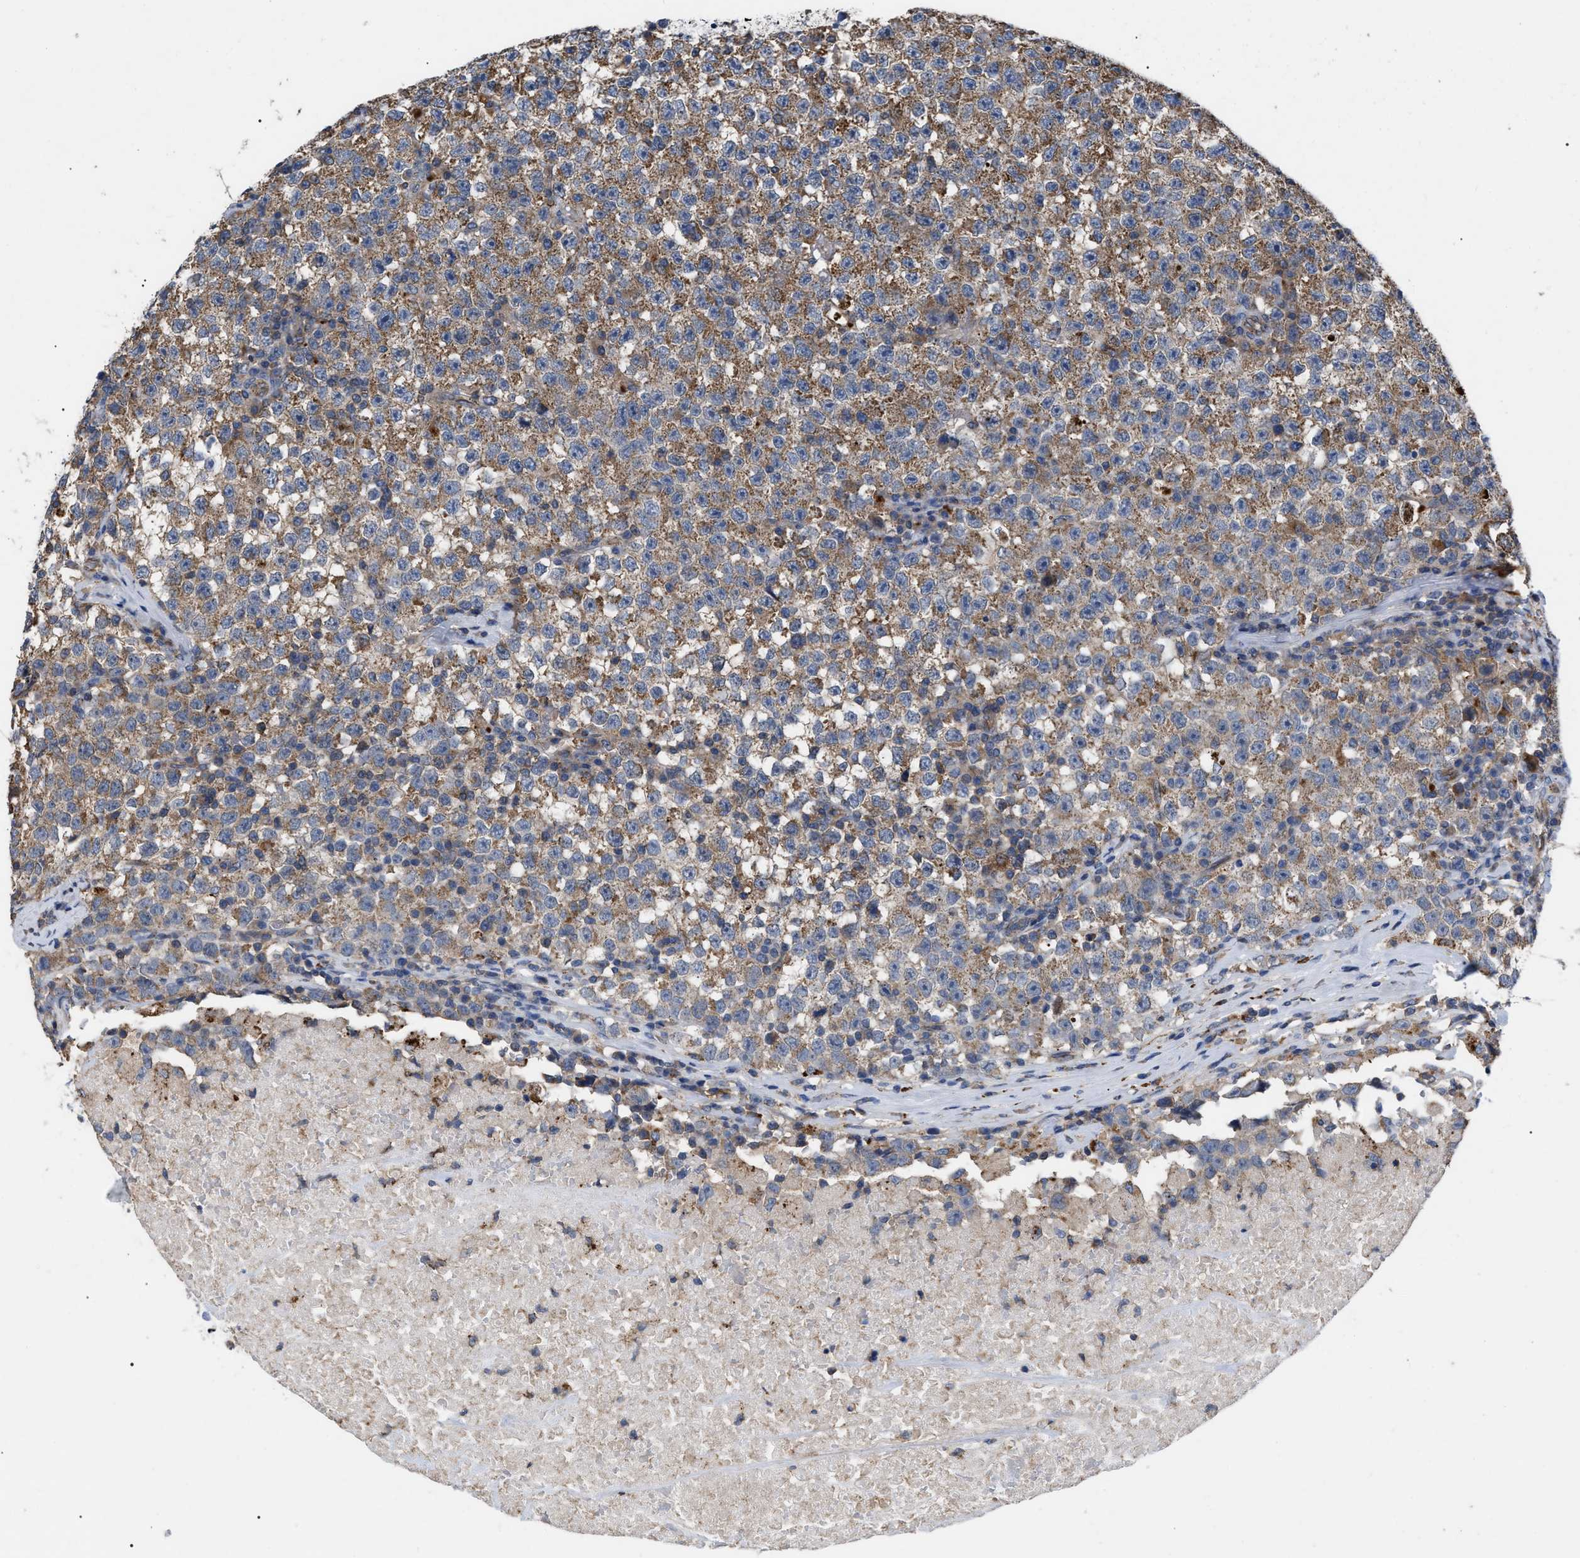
{"staining": {"intensity": "moderate", "quantity": ">75%", "location": "cytoplasmic/membranous"}, "tissue": "testis cancer", "cell_type": "Tumor cells", "image_type": "cancer", "snomed": [{"axis": "morphology", "description": "Seminoma, NOS"}, {"axis": "topography", "description": "Testis"}], "caption": "A brown stain highlights moderate cytoplasmic/membranous positivity of a protein in testis seminoma tumor cells.", "gene": "FAM171A2", "patient": {"sex": "male", "age": 22}}